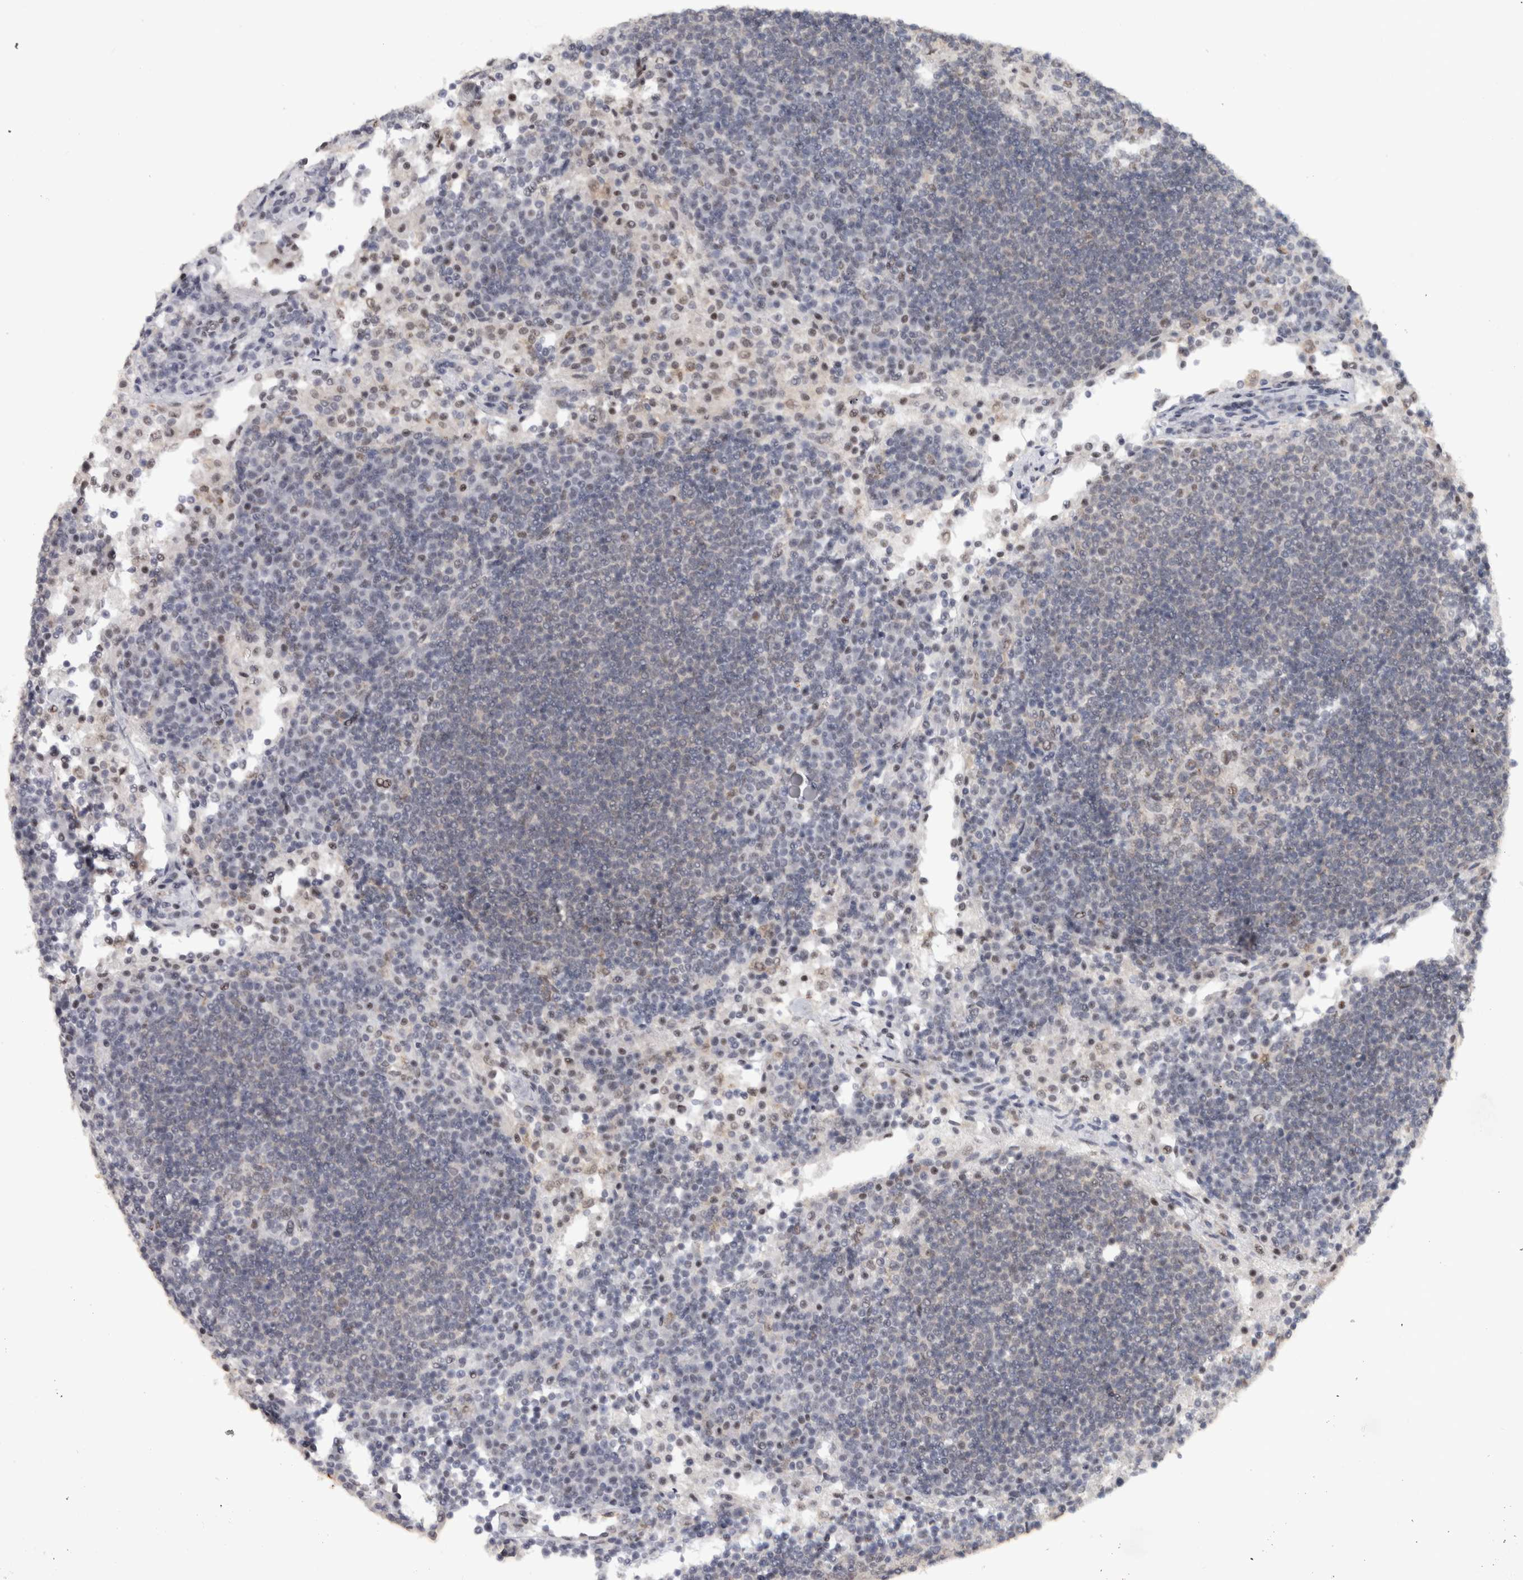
{"staining": {"intensity": "moderate", "quantity": "25%-75%", "location": "nuclear"}, "tissue": "lymph node", "cell_type": "Germinal center cells", "image_type": "normal", "snomed": [{"axis": "morphology", "description": "Normal tissue, NOS"}, {"axis": "topography", "description": "Lymph node"}], "caption": "Immunohistochemistry histopathology image of benign lymph node stained for a protein (brown), which demonstrates medium levels of moderate nuclear positivity in about 25%-75% of germinal center cells.", "gene": "MKNK1", "patient": {"sex": "female", "age": 53}}